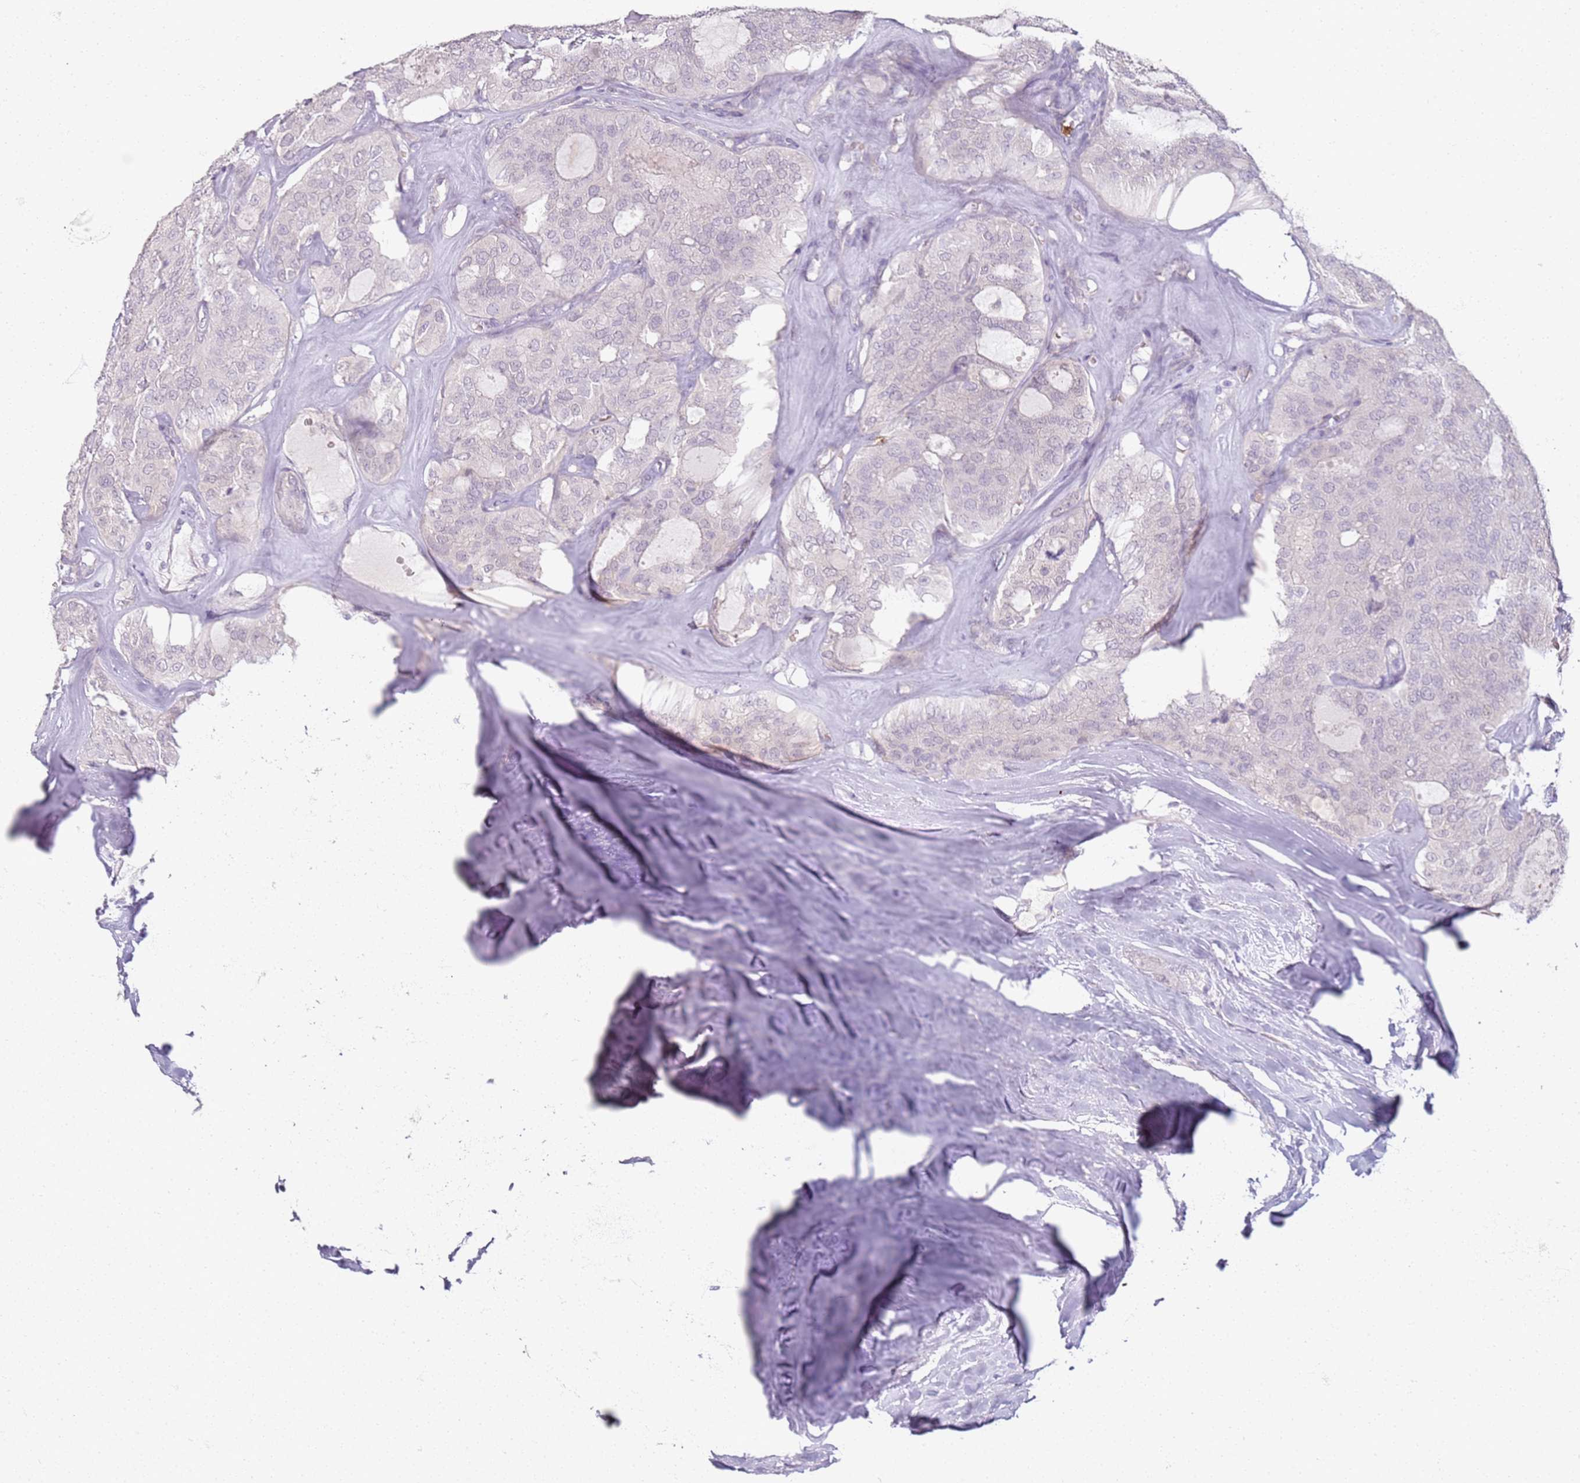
{"staining": {"intensity": "negative", "quantity": "none", "location": "none"}, "tissue": "thyroid cancer", "cell_type": "Tumor cells", "image_type": "cancer", "snomed": [{"axis": "morphology", "description": "Follicular adenoma carcinoma, NOS"}, {"axis": "topography", "description": "Thyroid gland"}], "caption": "This is a histopathology image of immunohistochemistry (IHC) staining of thyroid cancer, which shows no staining in tumor cells.", "gene": "CD40LG", "patient": {"sex": "male", "age": 75}}